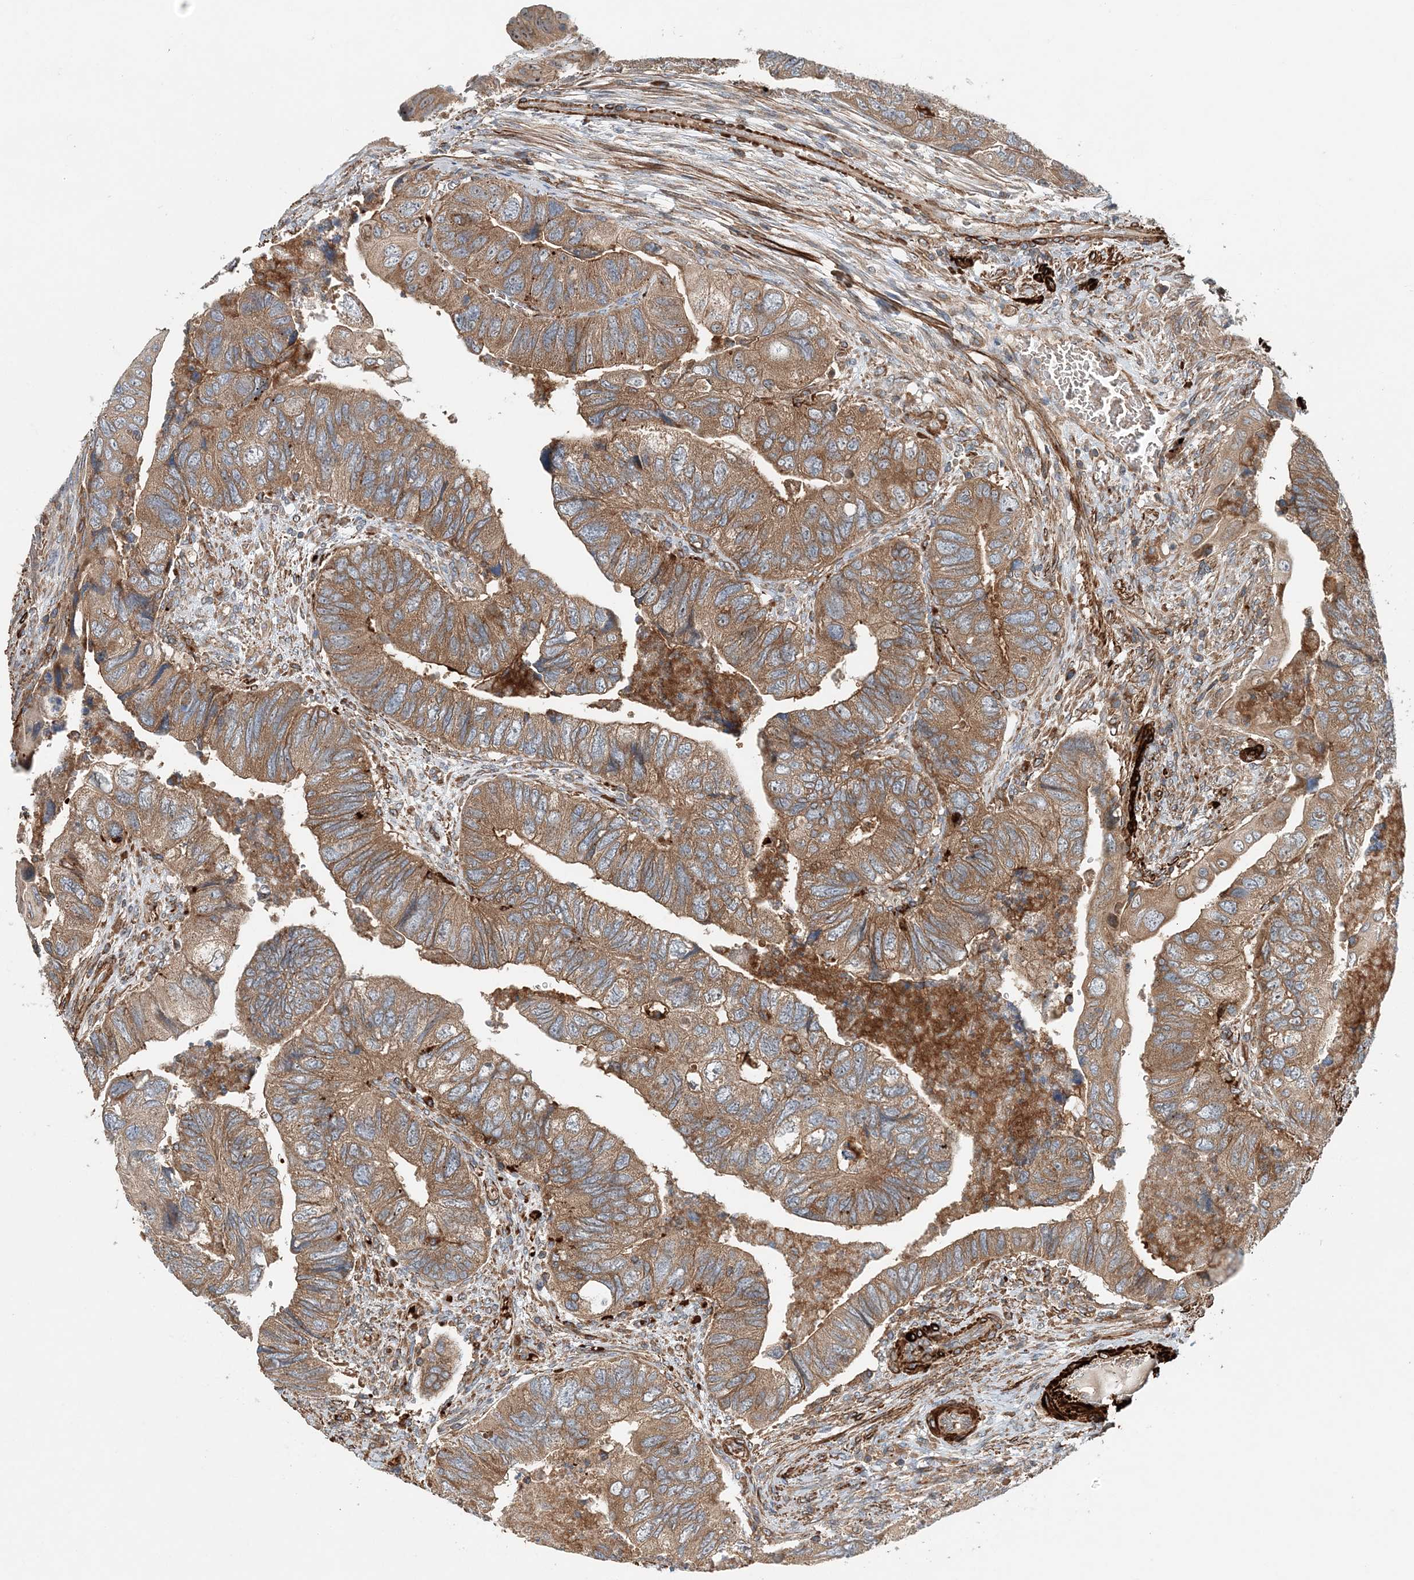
{"staining": {"intensity": "moderate", "quantity": ">75%", "location": "cytoplasmic/membranous"}, "tissue": "colorectal cancer", "cell_type": "Tumor cells", "image_type": "cancer", "snomed": [{"axis": "morphology", "description": "Adenocarcinoma, NOS"}, {"axis": "topography", "description": "Rectum"}], "caption": "DAB immunohistochemical staining of human colorectal cancer (adenocarcinoma) demonstrates moderate cytoplasmic/membranous protein positivity in approximately >75% of tumor cells.", "gene": "TTI1", "patient": {"sex": "male", "age": 63}}